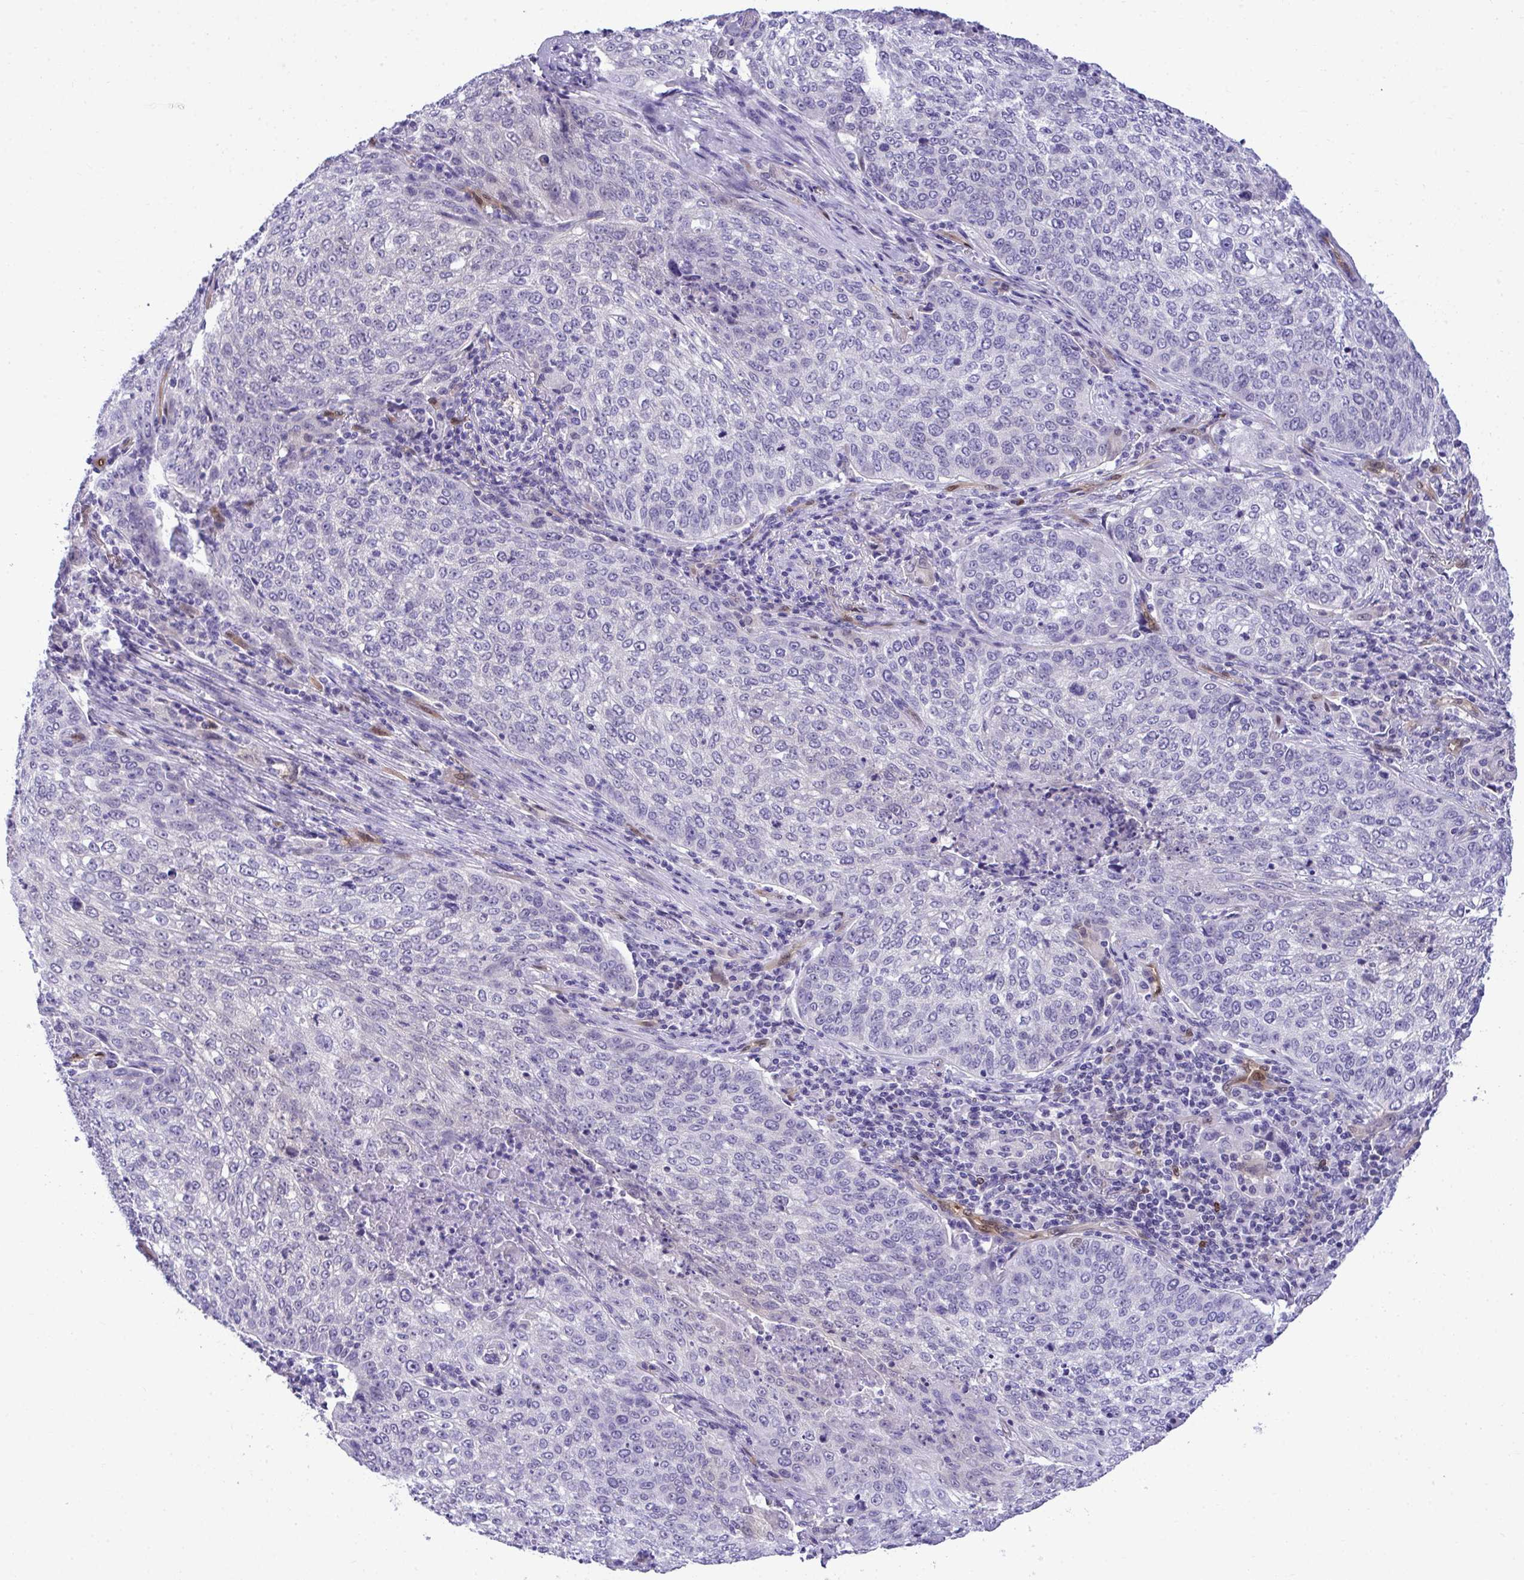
{"staining": {"intensity": "moderate", "quantity": "<25%", "location": "cytoplasmic/membranous,nuclear"}, "tissue": "lung cancer", "cell_type": "Tumor cells", "image_type": "cancer", "snomed": [{"axis": "morphology", "description": "Squamous cell carcinoma, NOS"}, {"axis": "topography", "description": "Lung"}], "caption": "A high-resolution micrograph shows IHC staining of lung squamous cell carcinoma, which demonstrates moderate cytoplasmic/membranous and nuclear positivity in about <25% of tumor cells.", "gene": "PGM2L1", "patient": {"sex": "male", "age": 63}}